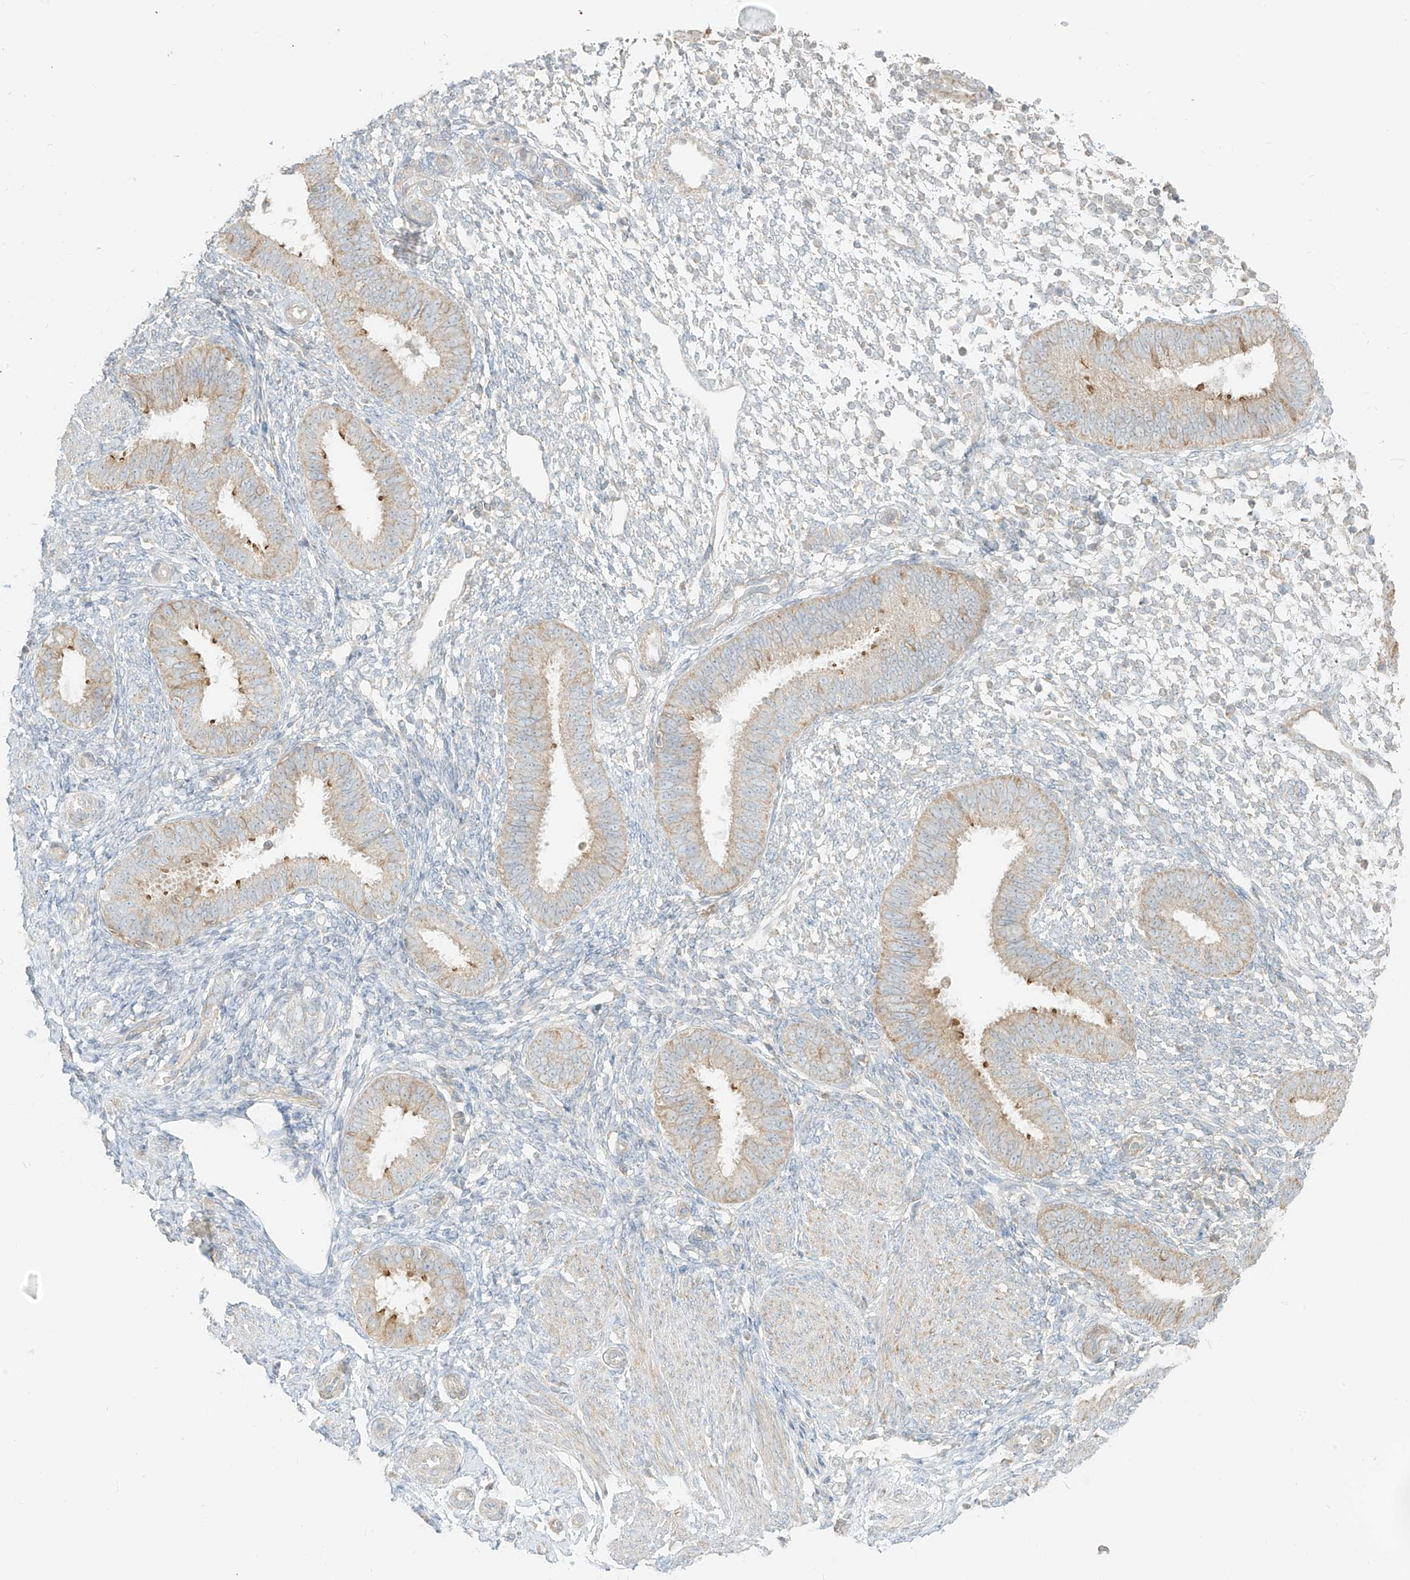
{"staining": {"intensity": "negative", "quantity": "none", "location": "none"}, "tissue": "endometrium", "cell_type": "Cells in endometrial stroma", "image_type": "normal", "snomed": [{"axis": "morphology", "description": "Normal tissue, NOS"}, {"axis": "topography", "description": "Uterus"}, {"axis": "topography", "description": "Endometrium"}], "caption": "Photomicrograph shows no protein expression in cells in endometrial stroma of normal endometrium. (DAB (3,3'-diaminobenzidine) immunohistochemistry (IHC), high magnification).", "gene": "ZIM3", "patient": {"sex": "female", "age": 48}}